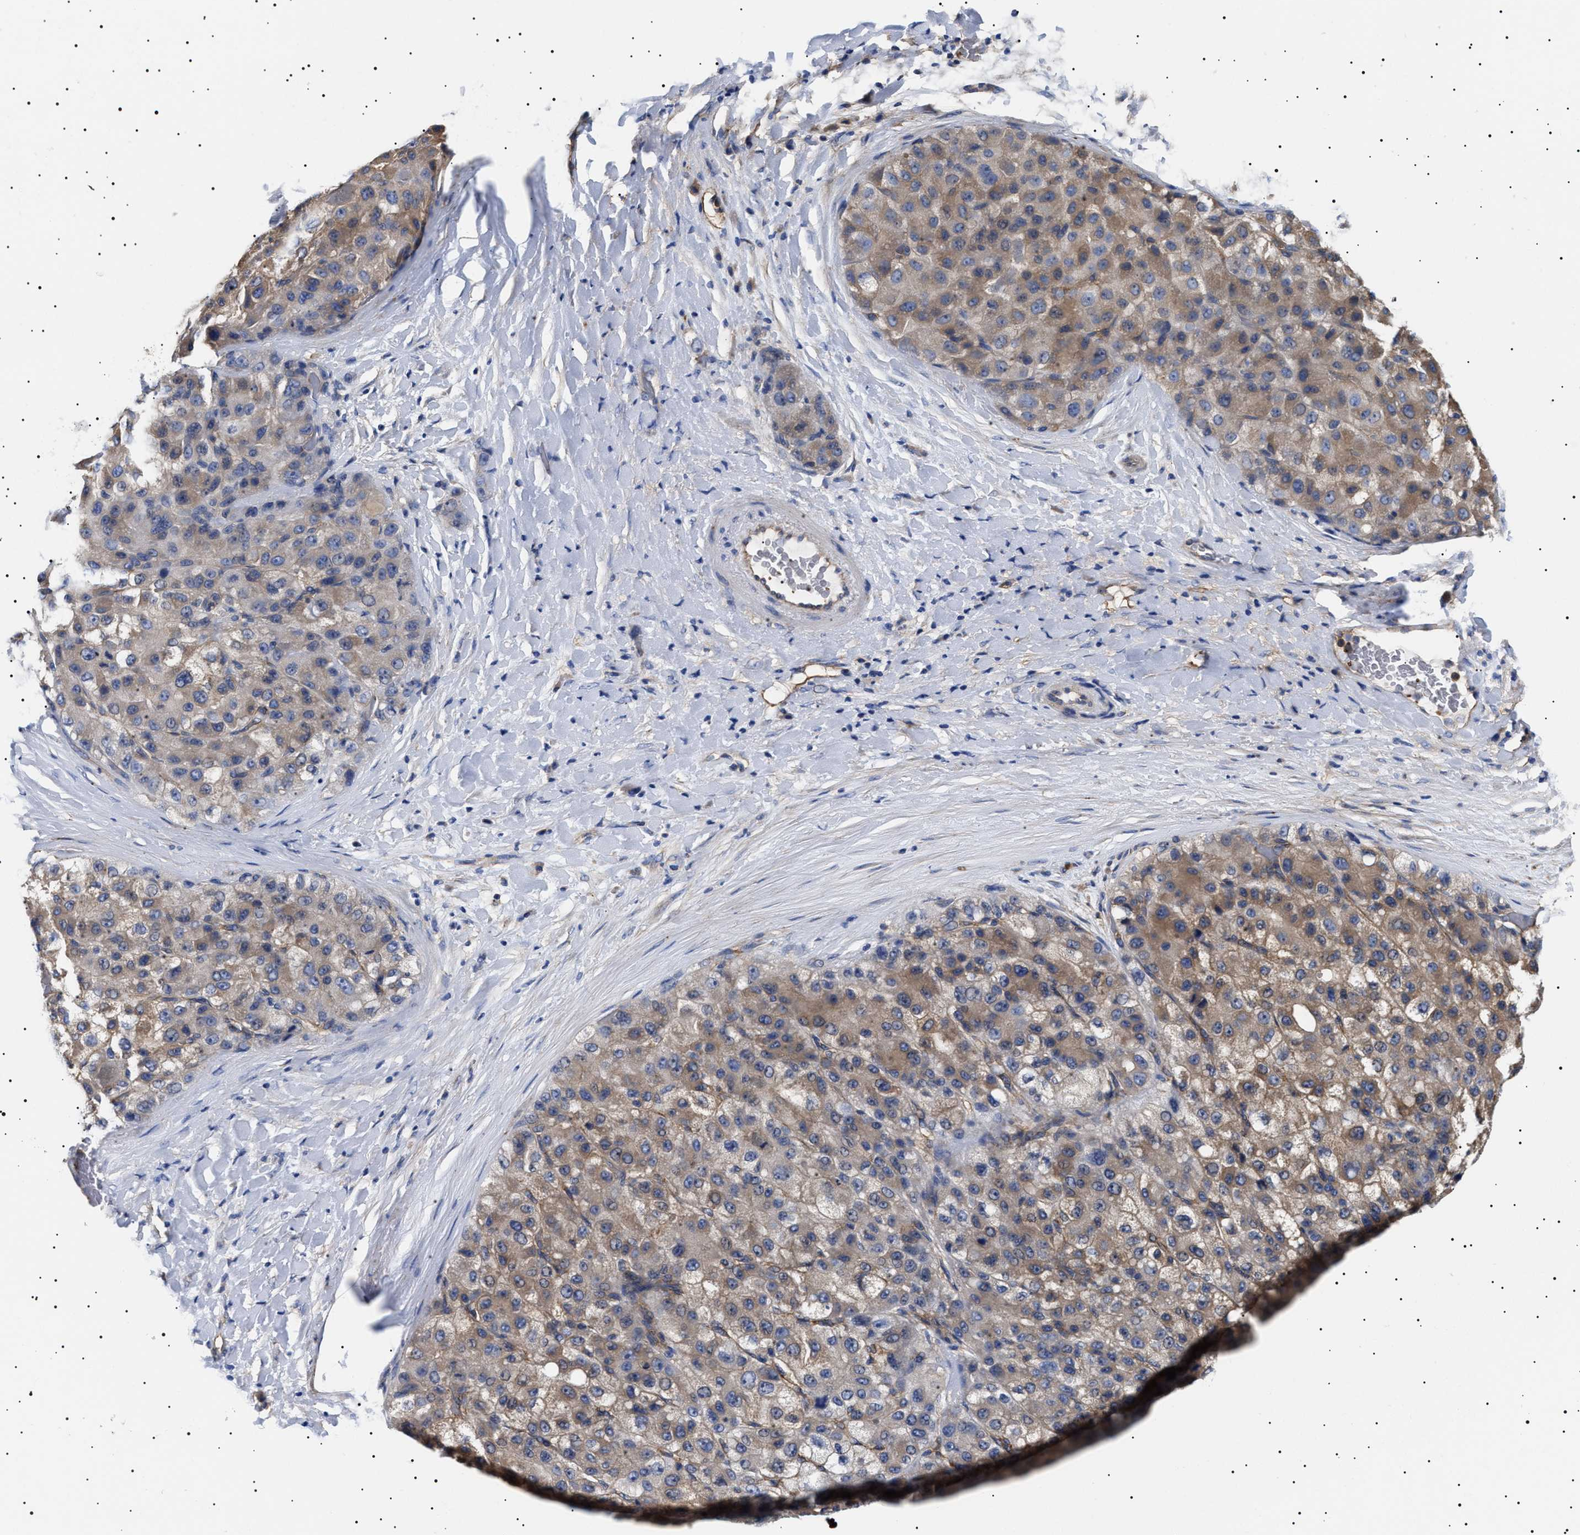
{"staining": {"intensity": "moderate", "quantity": ">75%", "location": "cytoplasmic/membranous"}, "tissue": "liver cancer", "cell_type": "Tumor cells", "image_type": "cancer", "snomed": [{"axis": "morphology", "description": "Carcinoma, Hepatocellular, NOS"}, {"axis": "topography", "description": "Liver"}], "caption": "Immunohistochemistry of human liver cancer exhibits medium levels of moderate cytoplasmic/membranous staining in about >75% of tumor cells. The protein is stained brown, and the nuclei are stained in blue (DAB IHC with brightfield microscopy, high magnification).", "gene": "TPP2", "patient": {"sex": "male", "age": 80}}